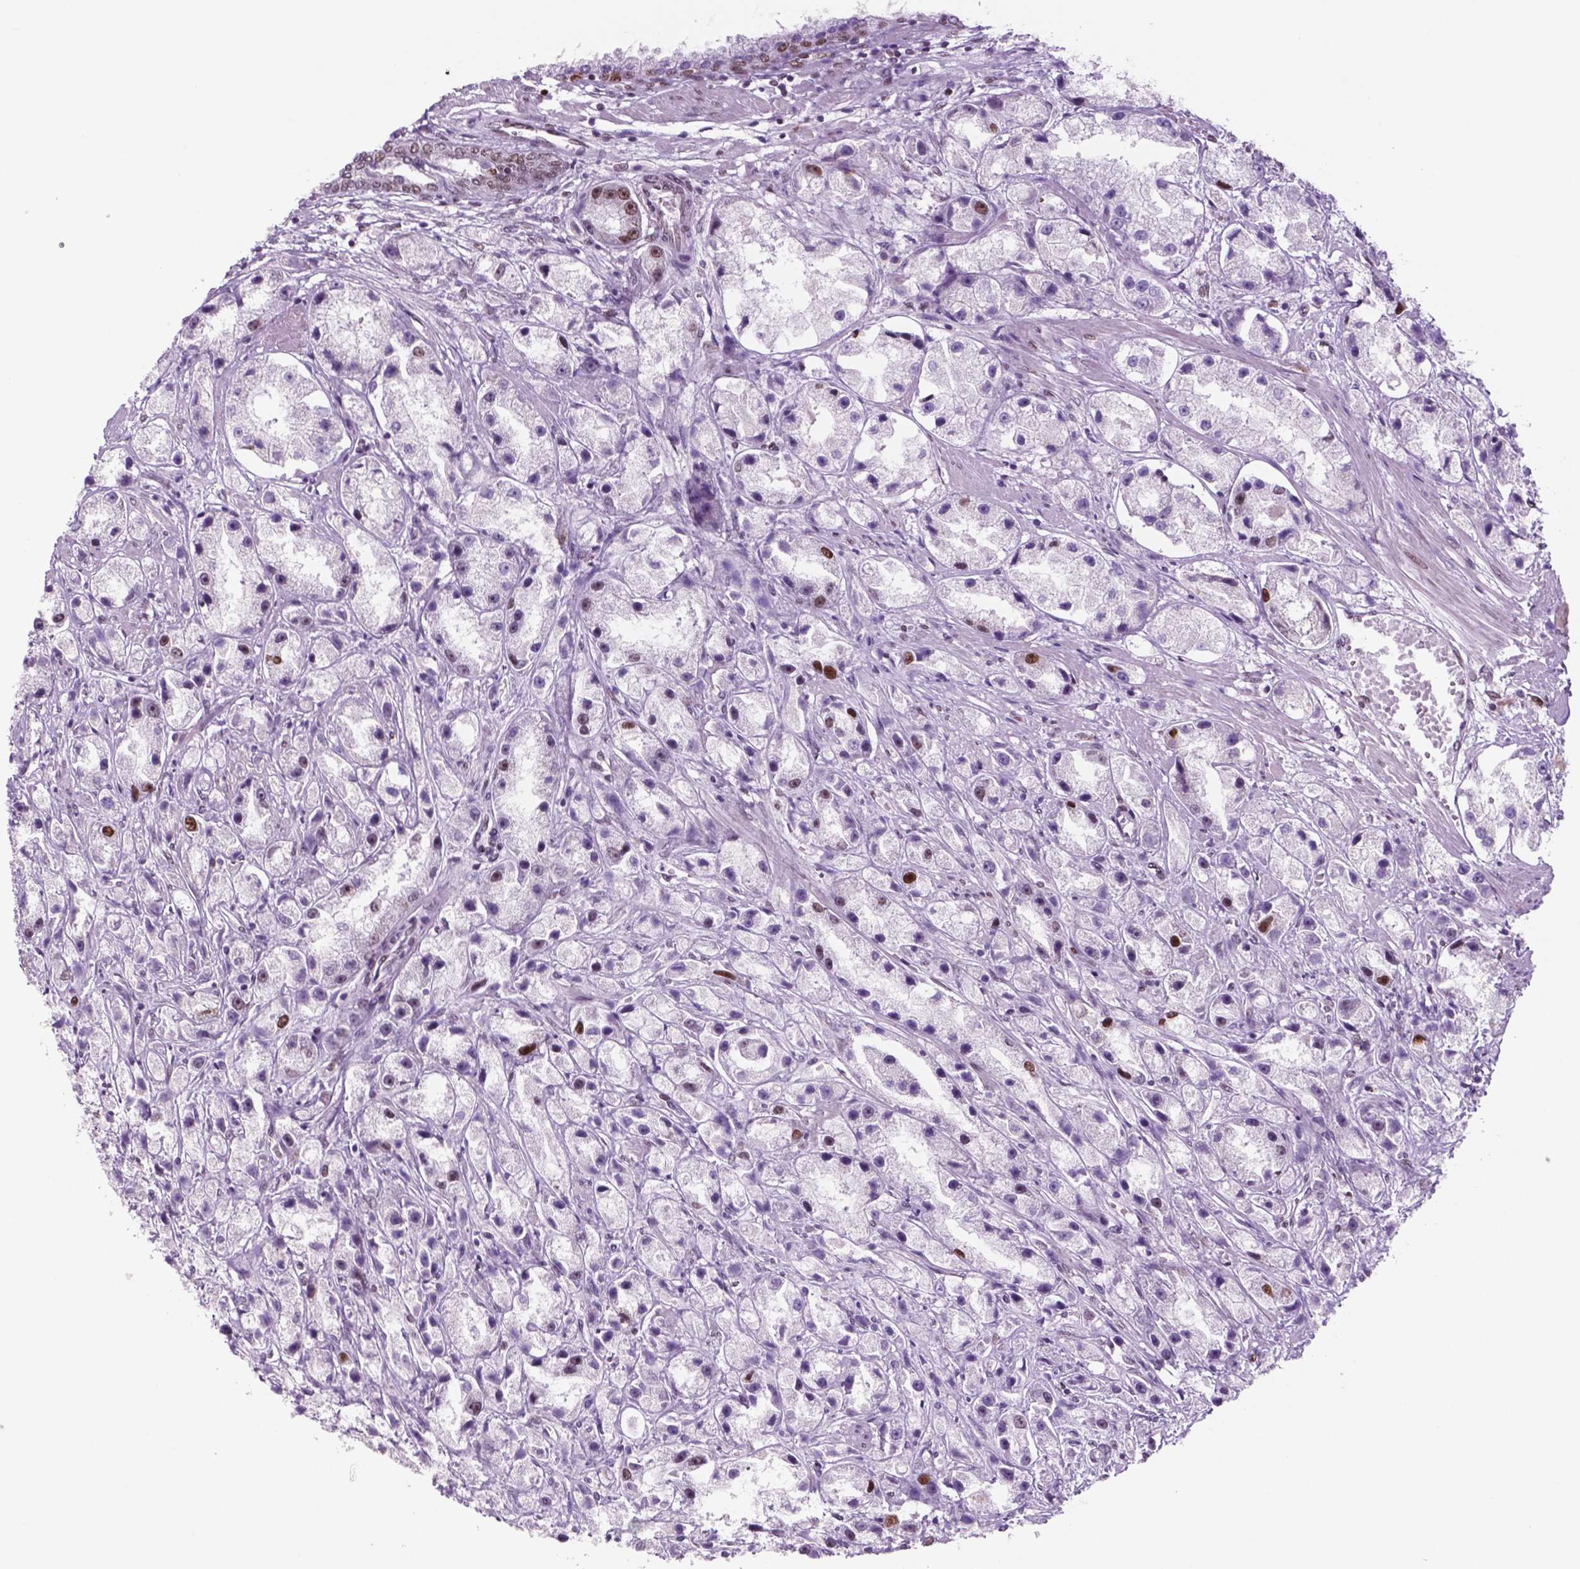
{"staining": {"intensity": "negative", "quantity": "none", "location": "none"}, "tissue": "prostate cancer", "cell_type": "Tumor cells", "image_type": "cancer", "snomed": [{"axis": "morphology", "description": "Adenocarcinoma, High grade"}, {"axis": "topography", "description": "Prostate"}], "caption": "The IHC photomicrograph has no significant expression in tumor cells of prostate cancer (high-grade adenocarcinoma) tissue. (Brightfield microscopy of DAB (3,3'-diaminobenzidine) immunohistochemistry (IHC) at high magnification).", "gene": "MSH6", "patient": {"sex": "male", "age": 67}}